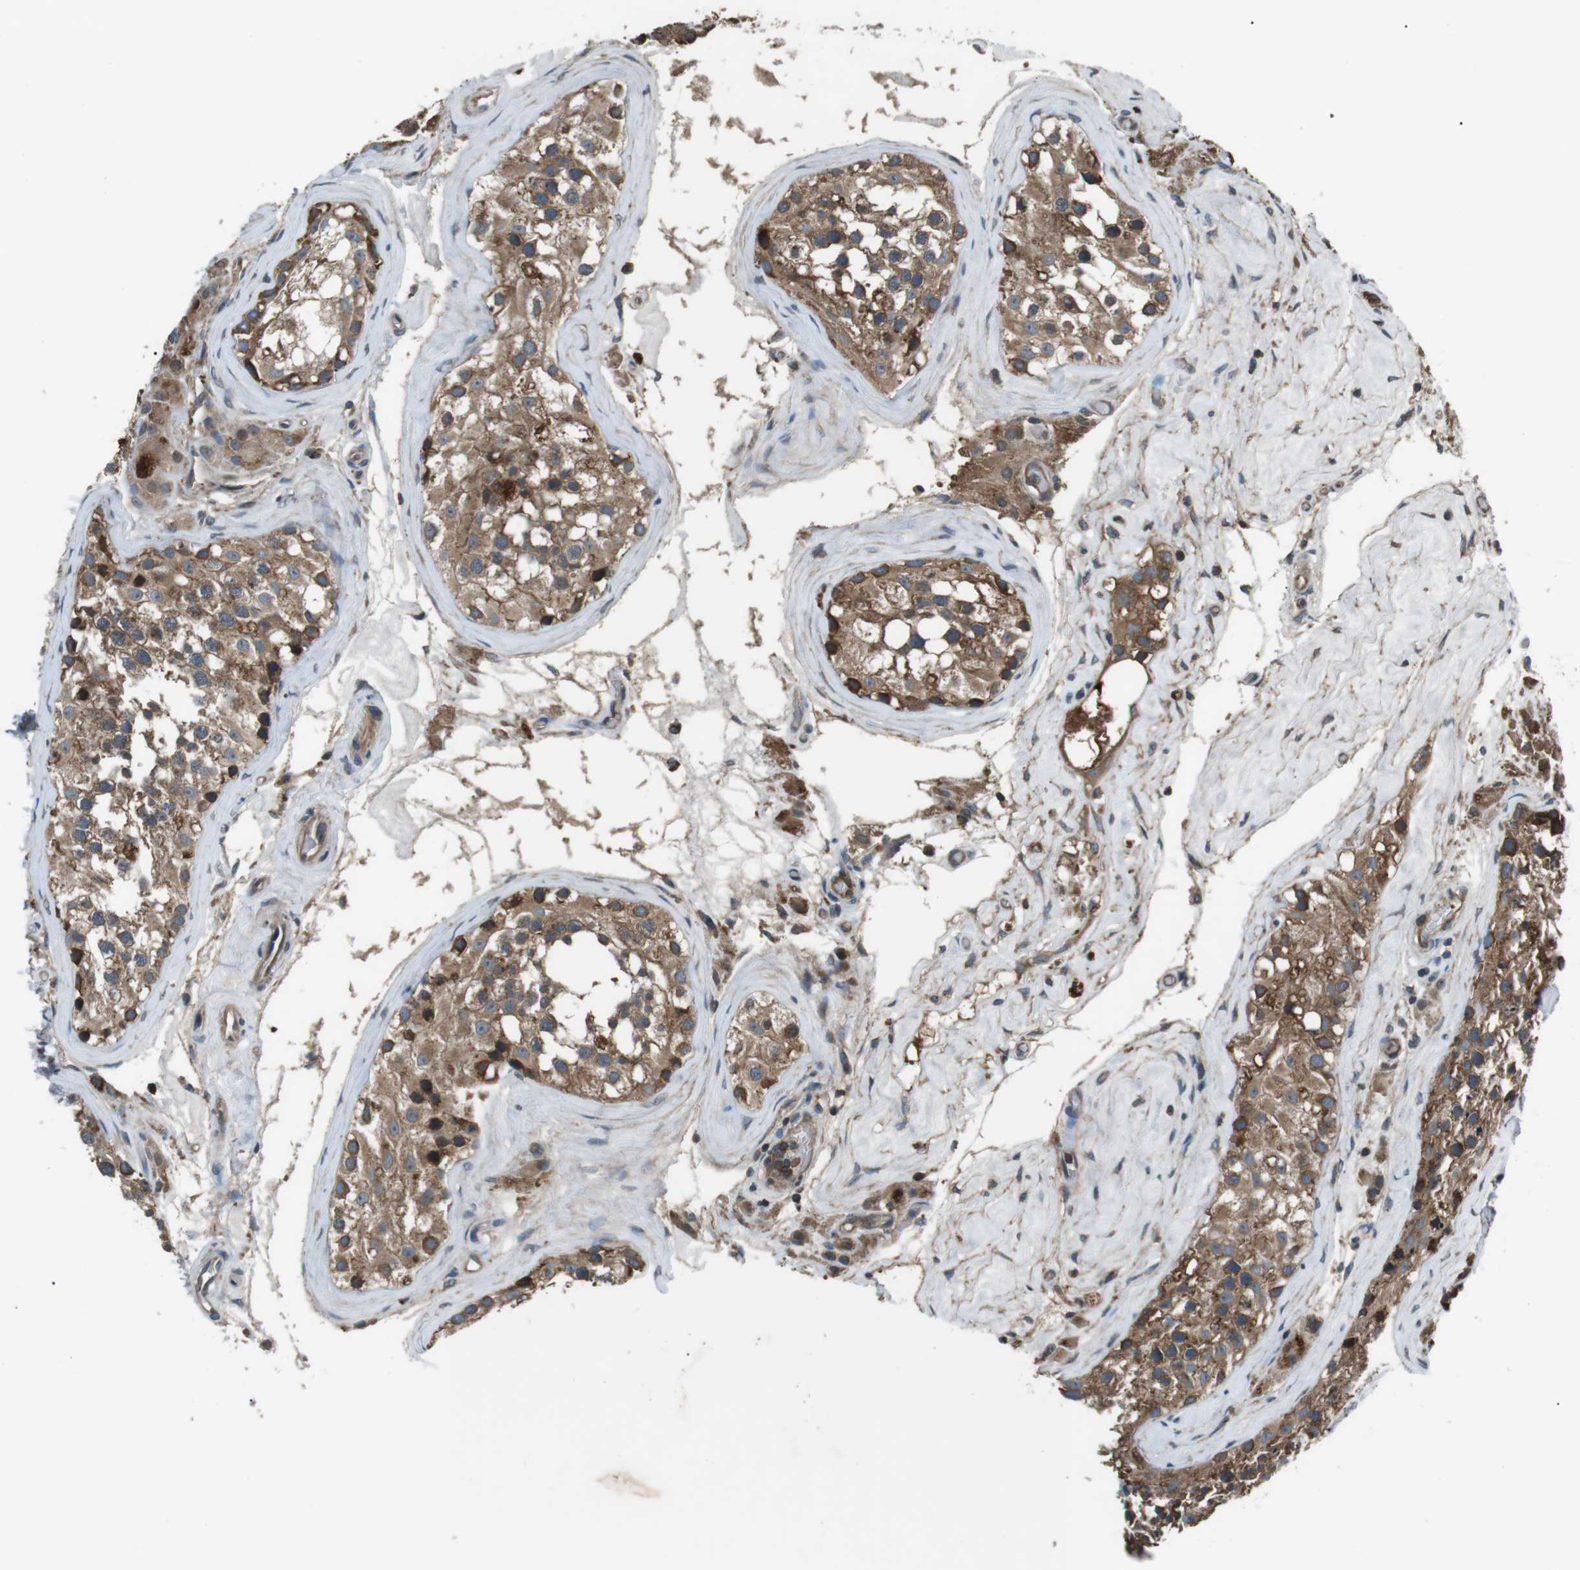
{"staining": {"intensity": "moderate", "quantity": ">75%", "location": "cytoplasmic/membranous"}, "tissue": "testis", "cell_type": "Cells in seminiferous ducts", "image_type": "normal", "snomed": [{"axis": "morphology", "description": "Normal tissue, NOS"}, {"axis": "morphology", "description": "Seminoma, NOS"}, {"axis": "topography", "description": "Testis"}], "caption": "Cells in seminiferous ducts demonstrate moderate cytoplasmic/membranous positivity in approximately >75% of cells in normal testis. Nuclei are stained in blue.", "gene": "GPR161", "patient": {"sex": "male", "age": 71}}